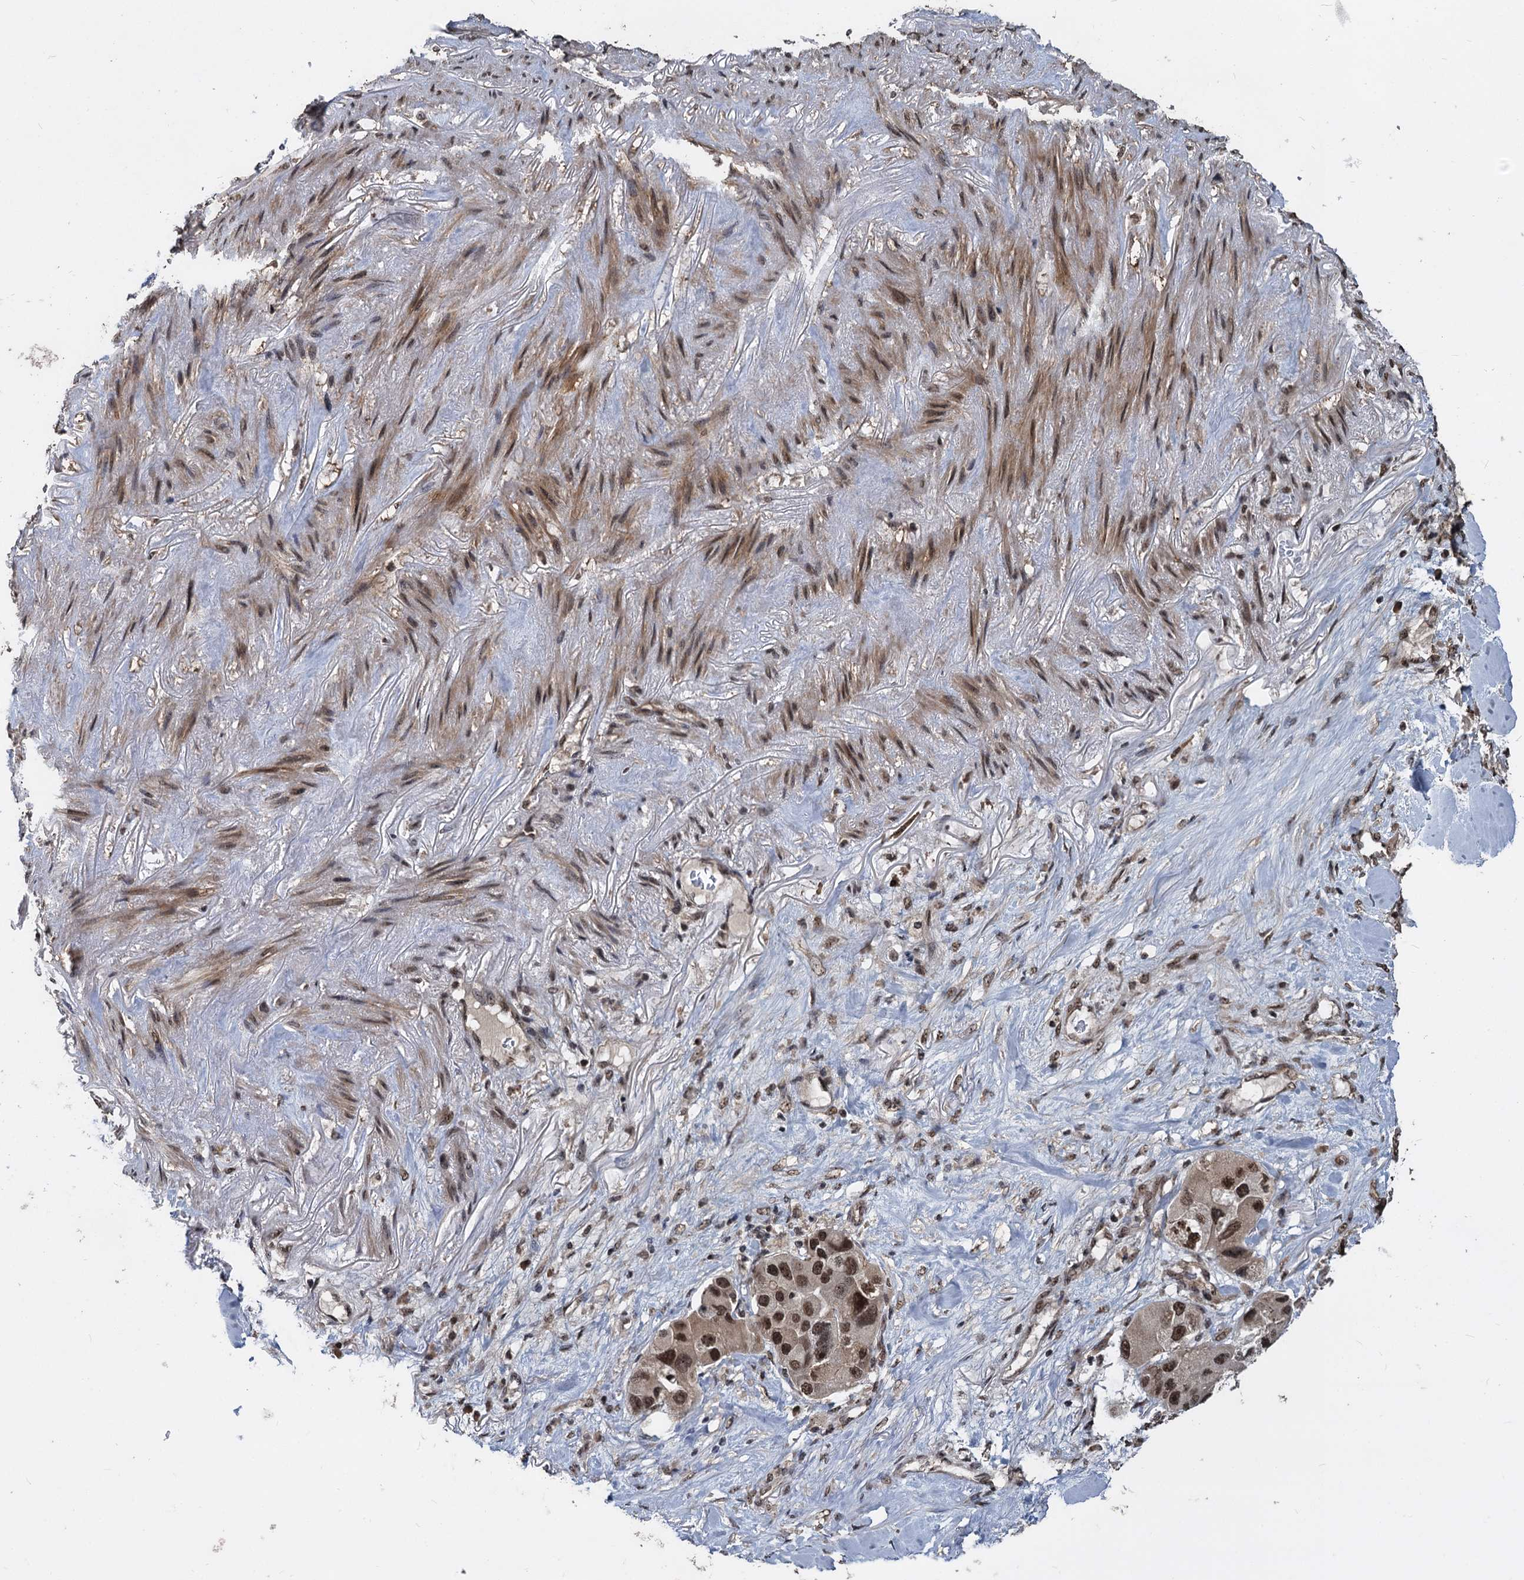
{"staining": {"intensity": "strong", "quantity": ">75%", "location": "nuclear"}, "tissue": "lung cancer", "cell_type": "Tumor cells", "image_type": "cancer", "snomed": [{"axis": "morphology", "description": "Adenocarcinoma, NOS"}, {"axis": "topography", "description": "Lung"}], "caption": "A high amount of strong nuclear positivity is identified in about >75% of tumor cells in lung cancer tissue.", "gene": "FAM216B", "patient": {"sex": "female", "age": 54}}